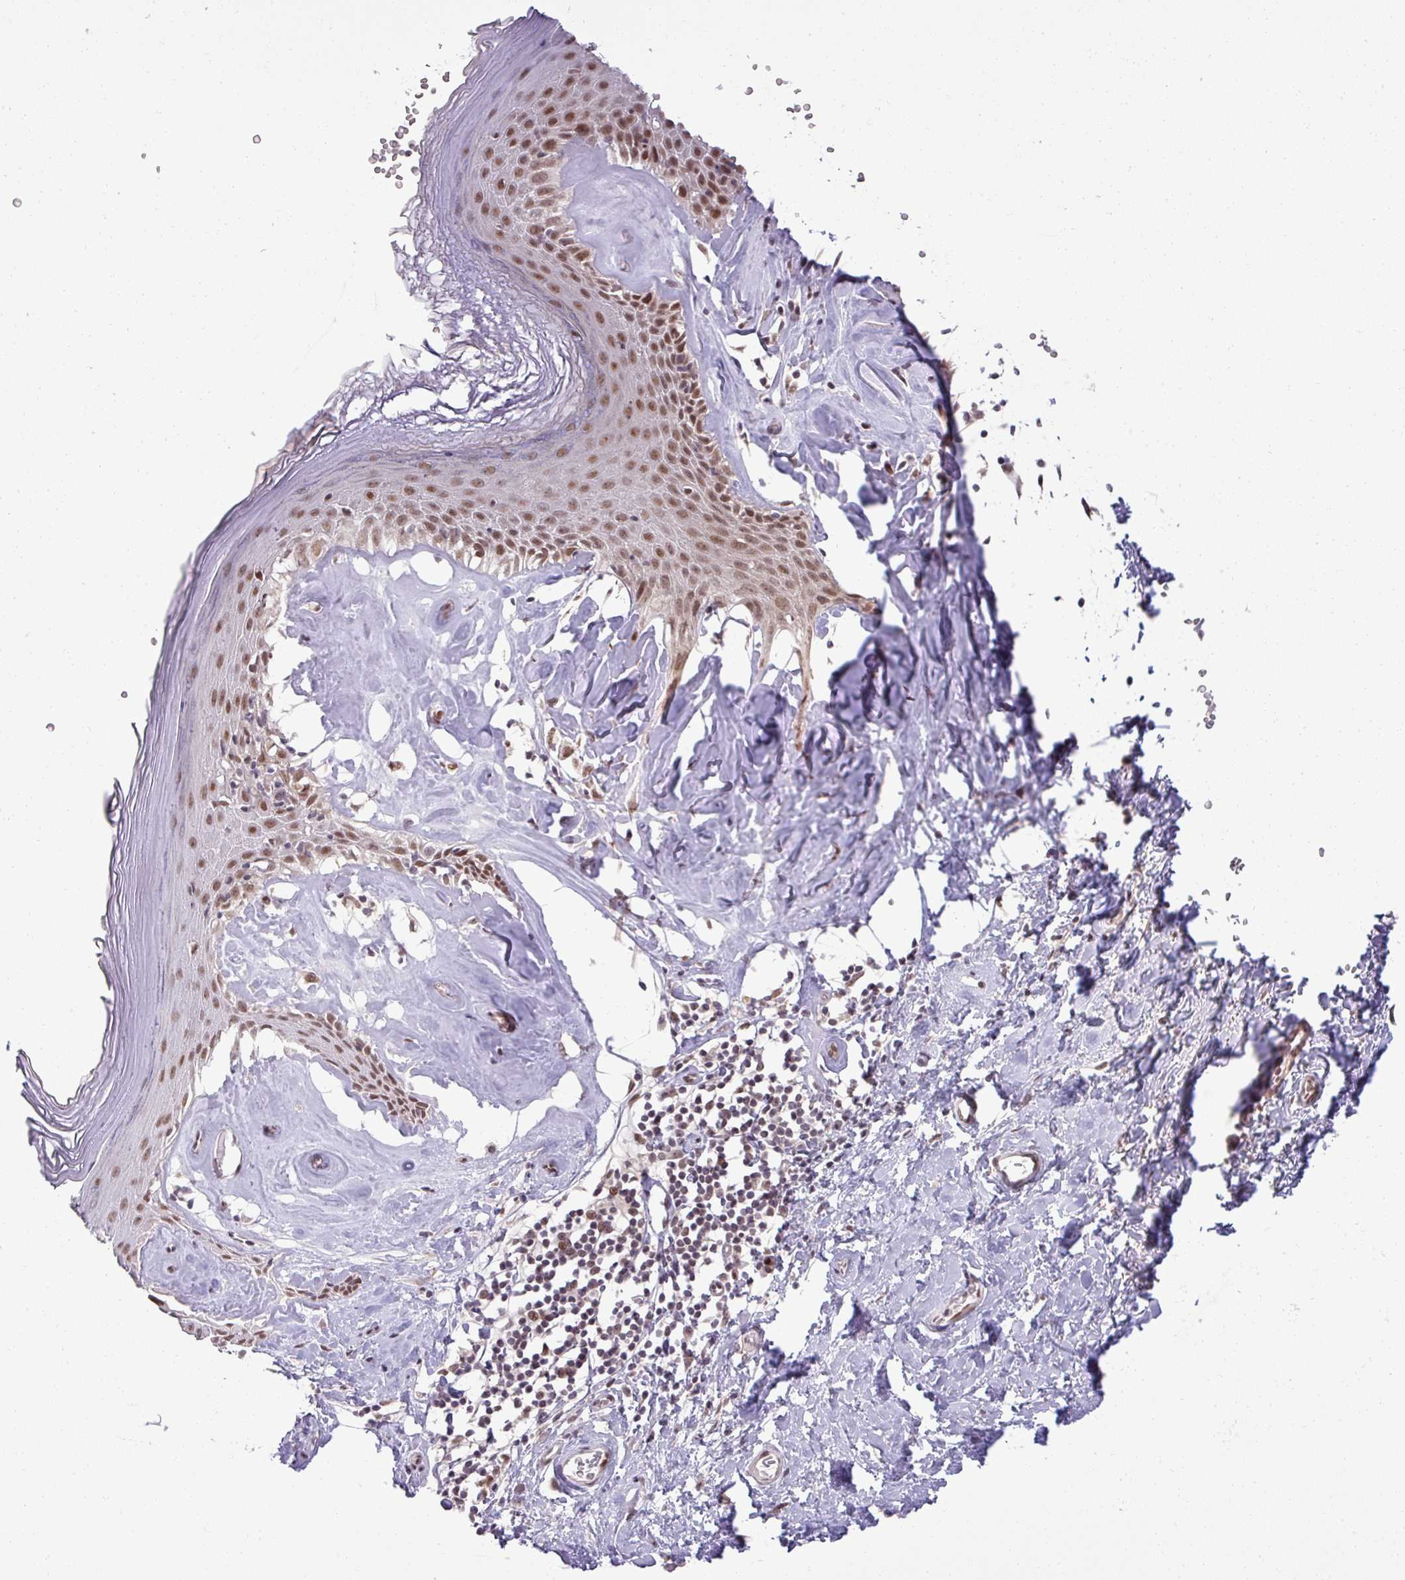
{"staining": {"intensity": "moderate", "quantity": ">75%", "location": "nuclear"}, "tissue": "skin", "cell_type": "Epidermal cells", "image_type": "normal", "snomed": [{"axis": "morphology", "description": "Normal tissue, NOS"}, {"axis": "morphology", "description": "Inflammation, NOS"}, {"axis": "topography", "description": "Vulva"}], "caption": "Epidermal cells demonstrate medium levels of moderate nuclear expression in approximately >75% of cells in normal skin.", "gene": "PTPN20", "patient": {"sex": "female", "age": 86}}